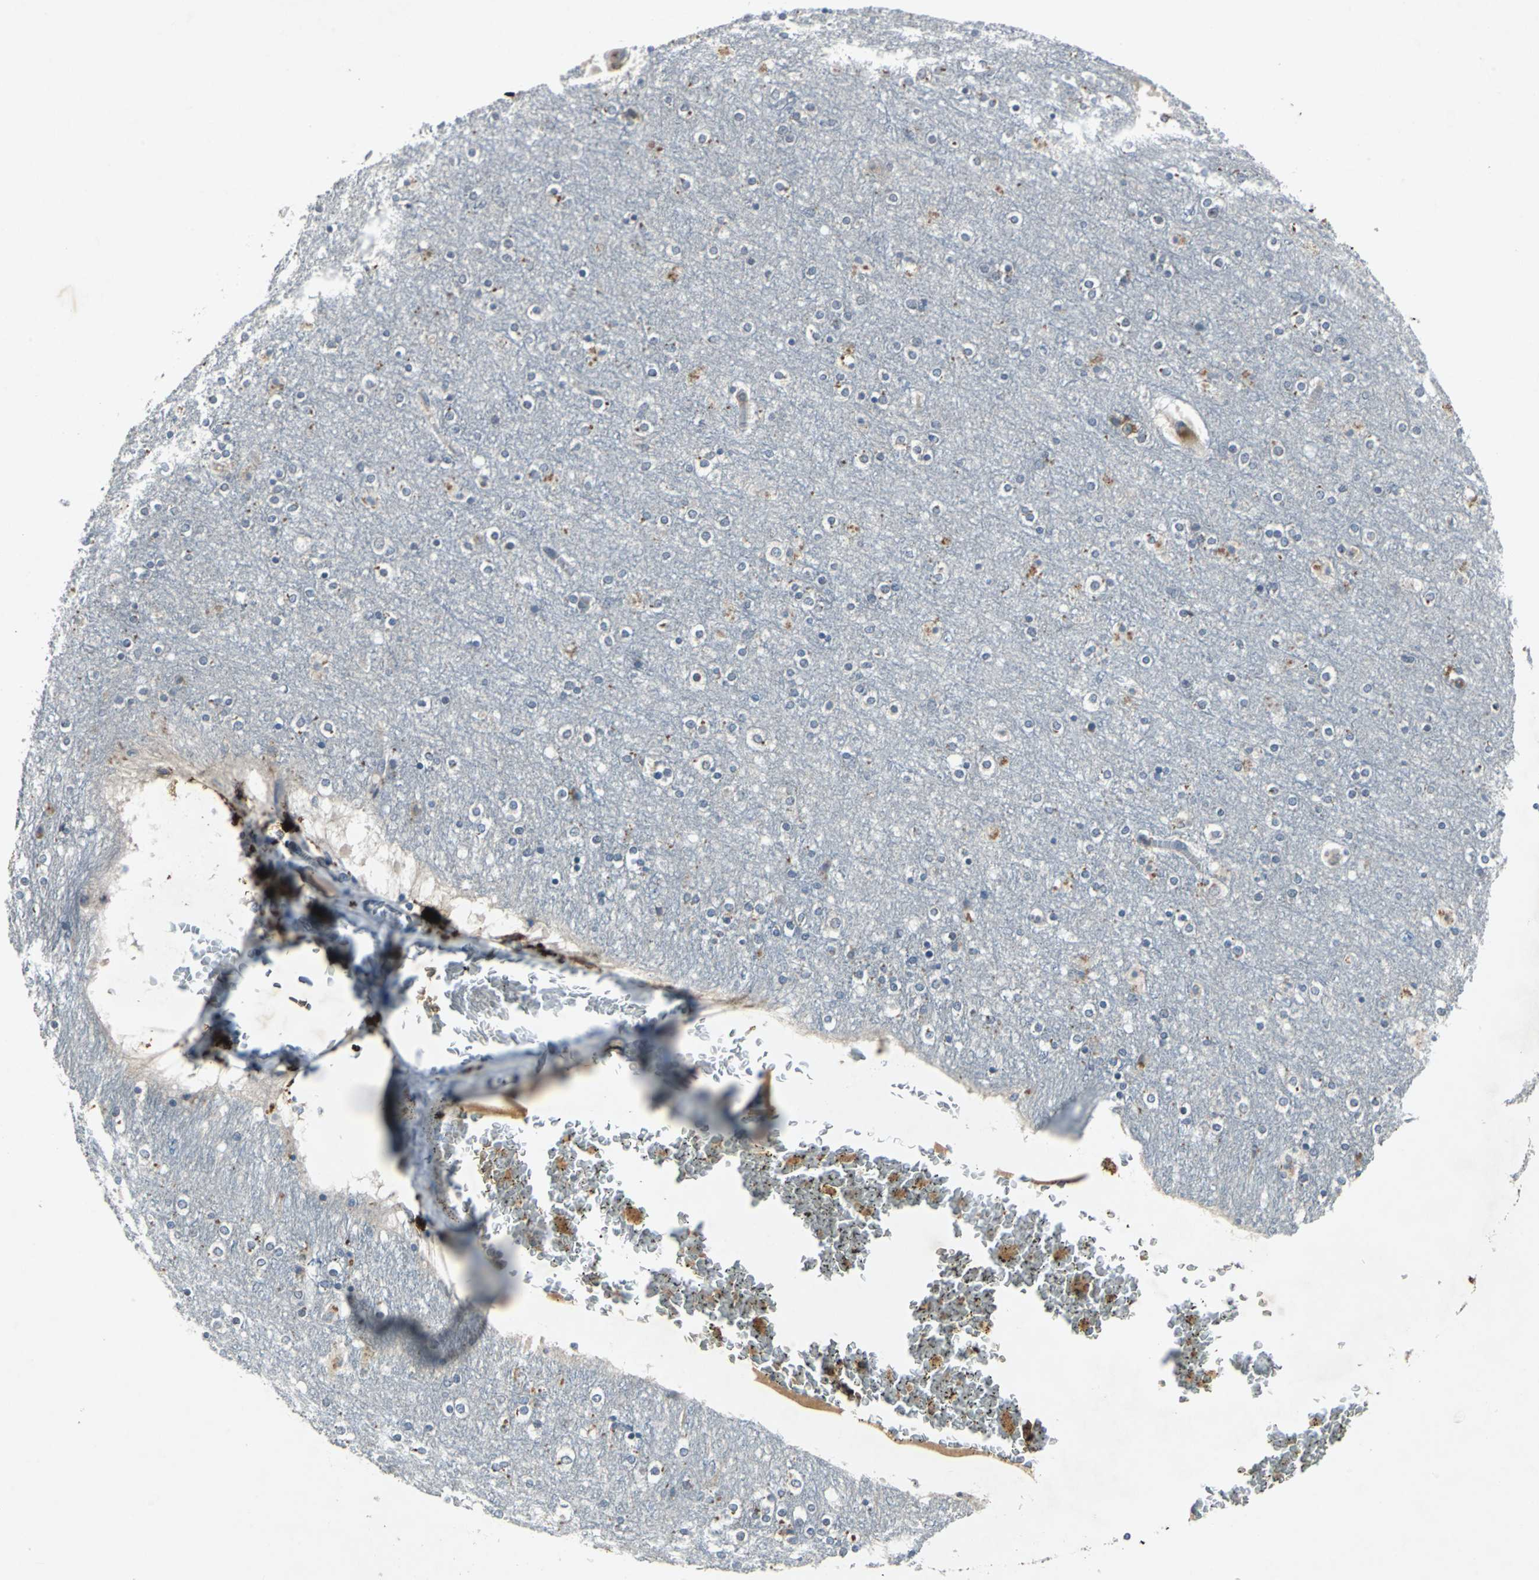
{"staining": {"intensity": "negative", "quantity": "none", "location": "none"}, "tissue": "cerebral cortex", "cell_type": "Endothelial cells", "image_type": "normal", "snomed": [{"axis": "morphology", "description": "Normal tissue, NOS"}, {"axis": "topography", "description": "Cerebral cortex"}], "caption": "Immunohistochemistry photomicrograph of normal cerebral cortex: cerebral cortex stained with DAB shows no significant protein staining in endothelial cells.", "gene": "SLC2A13", "patient": {"sex": "female", "age": 54}}